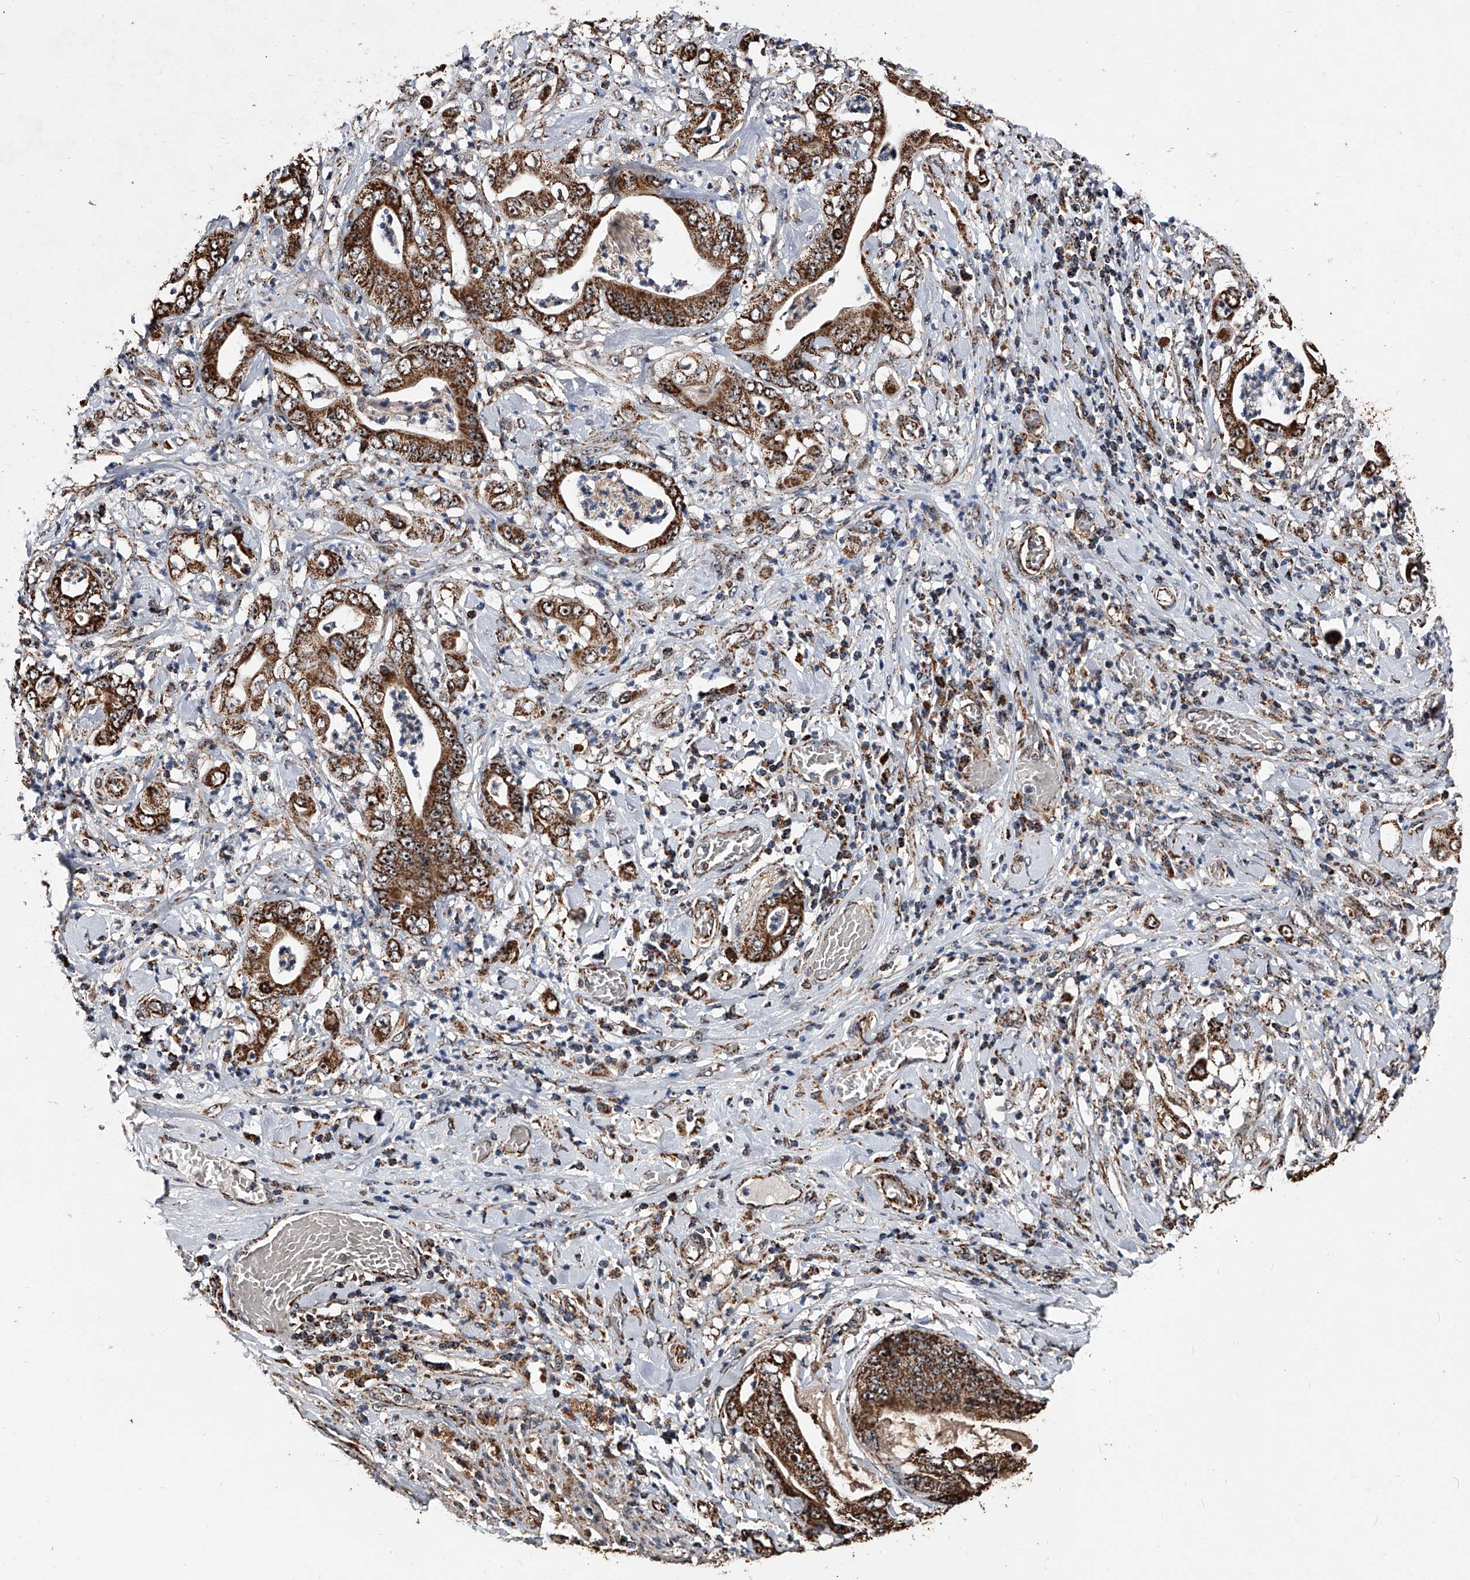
{"staining": {"intensity": "strong", "quantity": ">75%", "location": "cytoplasmic/membranous"}, "tissue": "stomach cancer", "cell_type": "Tumor cells", "image_type": "cancer", "snomed": [{"axis": "morphology", "description": "Adenocarcinoma, NOS"}, {"axis": "topography", "description": "Stomach"}], "caption": "This is a micrograph of immunohistochemistry staining of stomach adenocarcinoma, which shows strong expression in the cytoplasmic/membranous of tumor cells.", "gene": "SMPDL3A", "patient": {"sex": "female", "age": 73}}